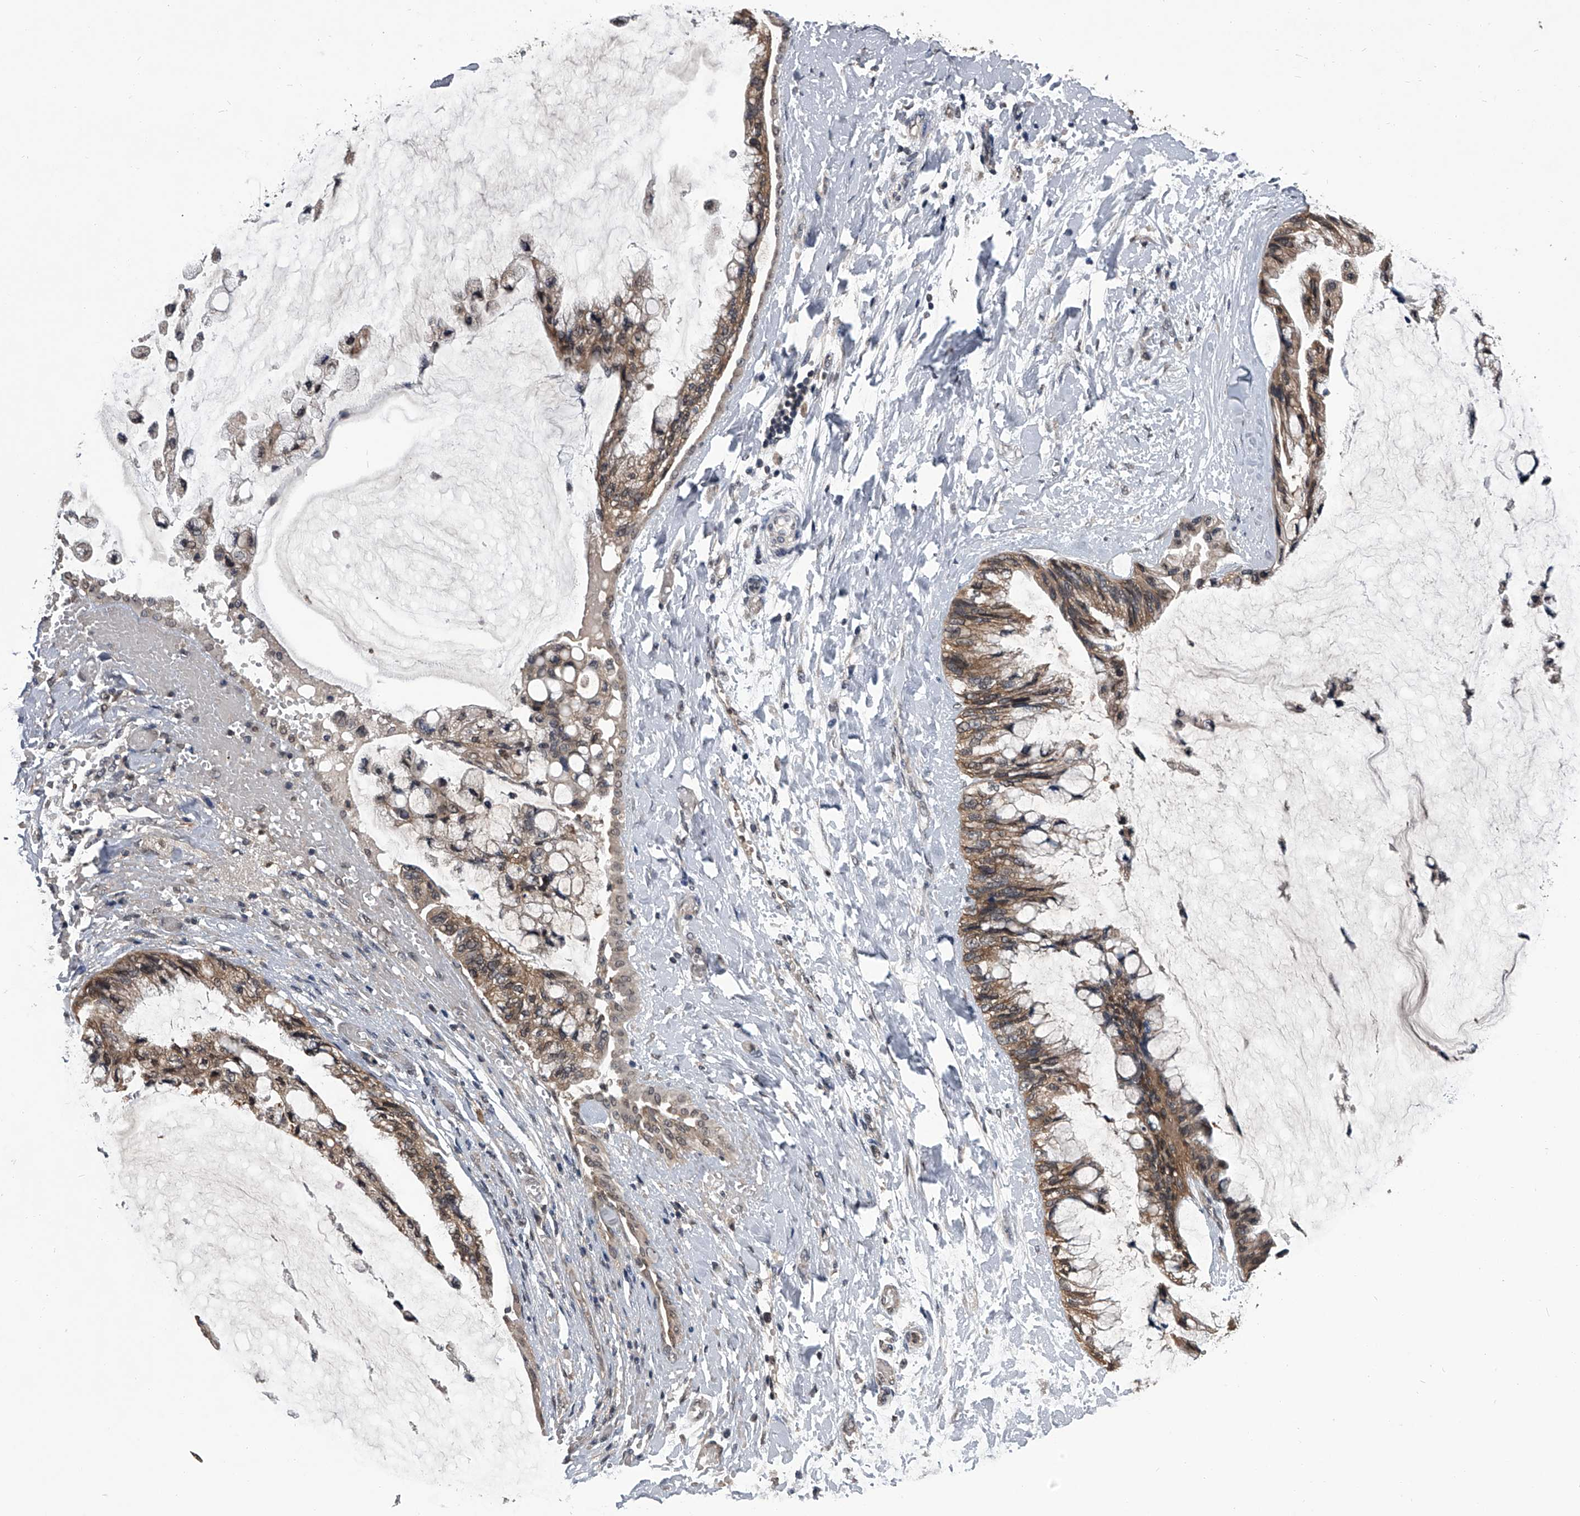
{"staining": {"intensity": "moderate", "quantity": ">75%", "location": "cytoplasmic/membranous"}, "tissue": "ovarian cancer", "cell_type": "Tumor cells", "image_type": "cancer", "snomed": [{"axis": "morphology", "description": "Cystadenocarcinoma, mucinous, NOS"}, {"axis": "topography", "description": "Ovary"}], "caption": "Protein staining by IHC reveals moderate cytoplasmic/membranous positivity in about >75% of tumor cells in ovarian mucinous cystadenocarcinoma.", "gene": "TSNAX", "patient": {"sex": "female", "age": 39}}